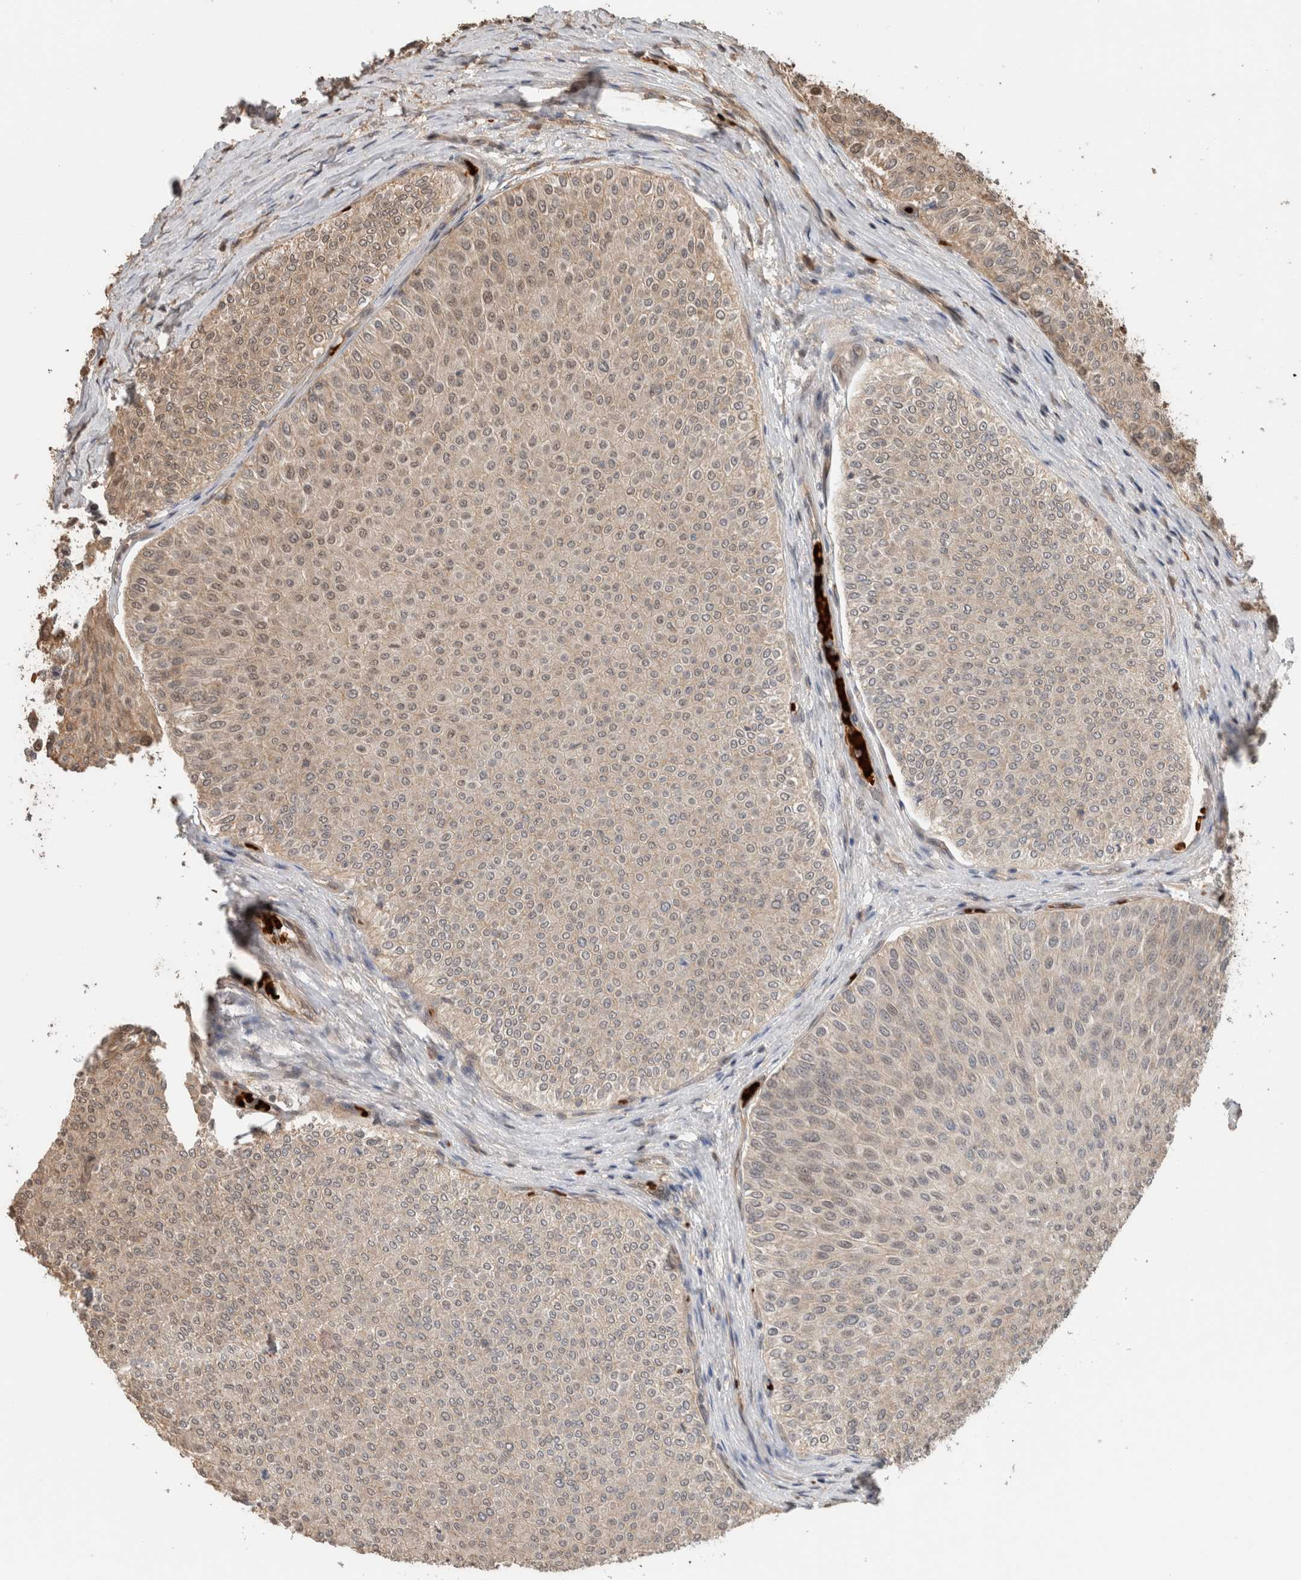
{"staining": {"intensity": "weak", "quantity": ">75%", "location": "cytoplasmic/membranous,nuclear"}, "tissue": "urothelial cancer", "cell_type": "Tumor cells", "image_type": "cancer", "snomed": [{"axis": "morphology", "description": "Urothelial carcinoma, Low grade"}, {"axis": "topography", "description": "Urinary bladder"}], "caption": "Immunohistochemical staining of urothelial carcinoma (low-grade) shows low levels of weak cytoplasmic/membranous and nuclear staining in approximately >75% of tumor cells. (brown staining indicates protein expression, while blue staining denotes nuclei).", "gene": "OTUD6B", "patient": {"sex": "male", "age": 78}}